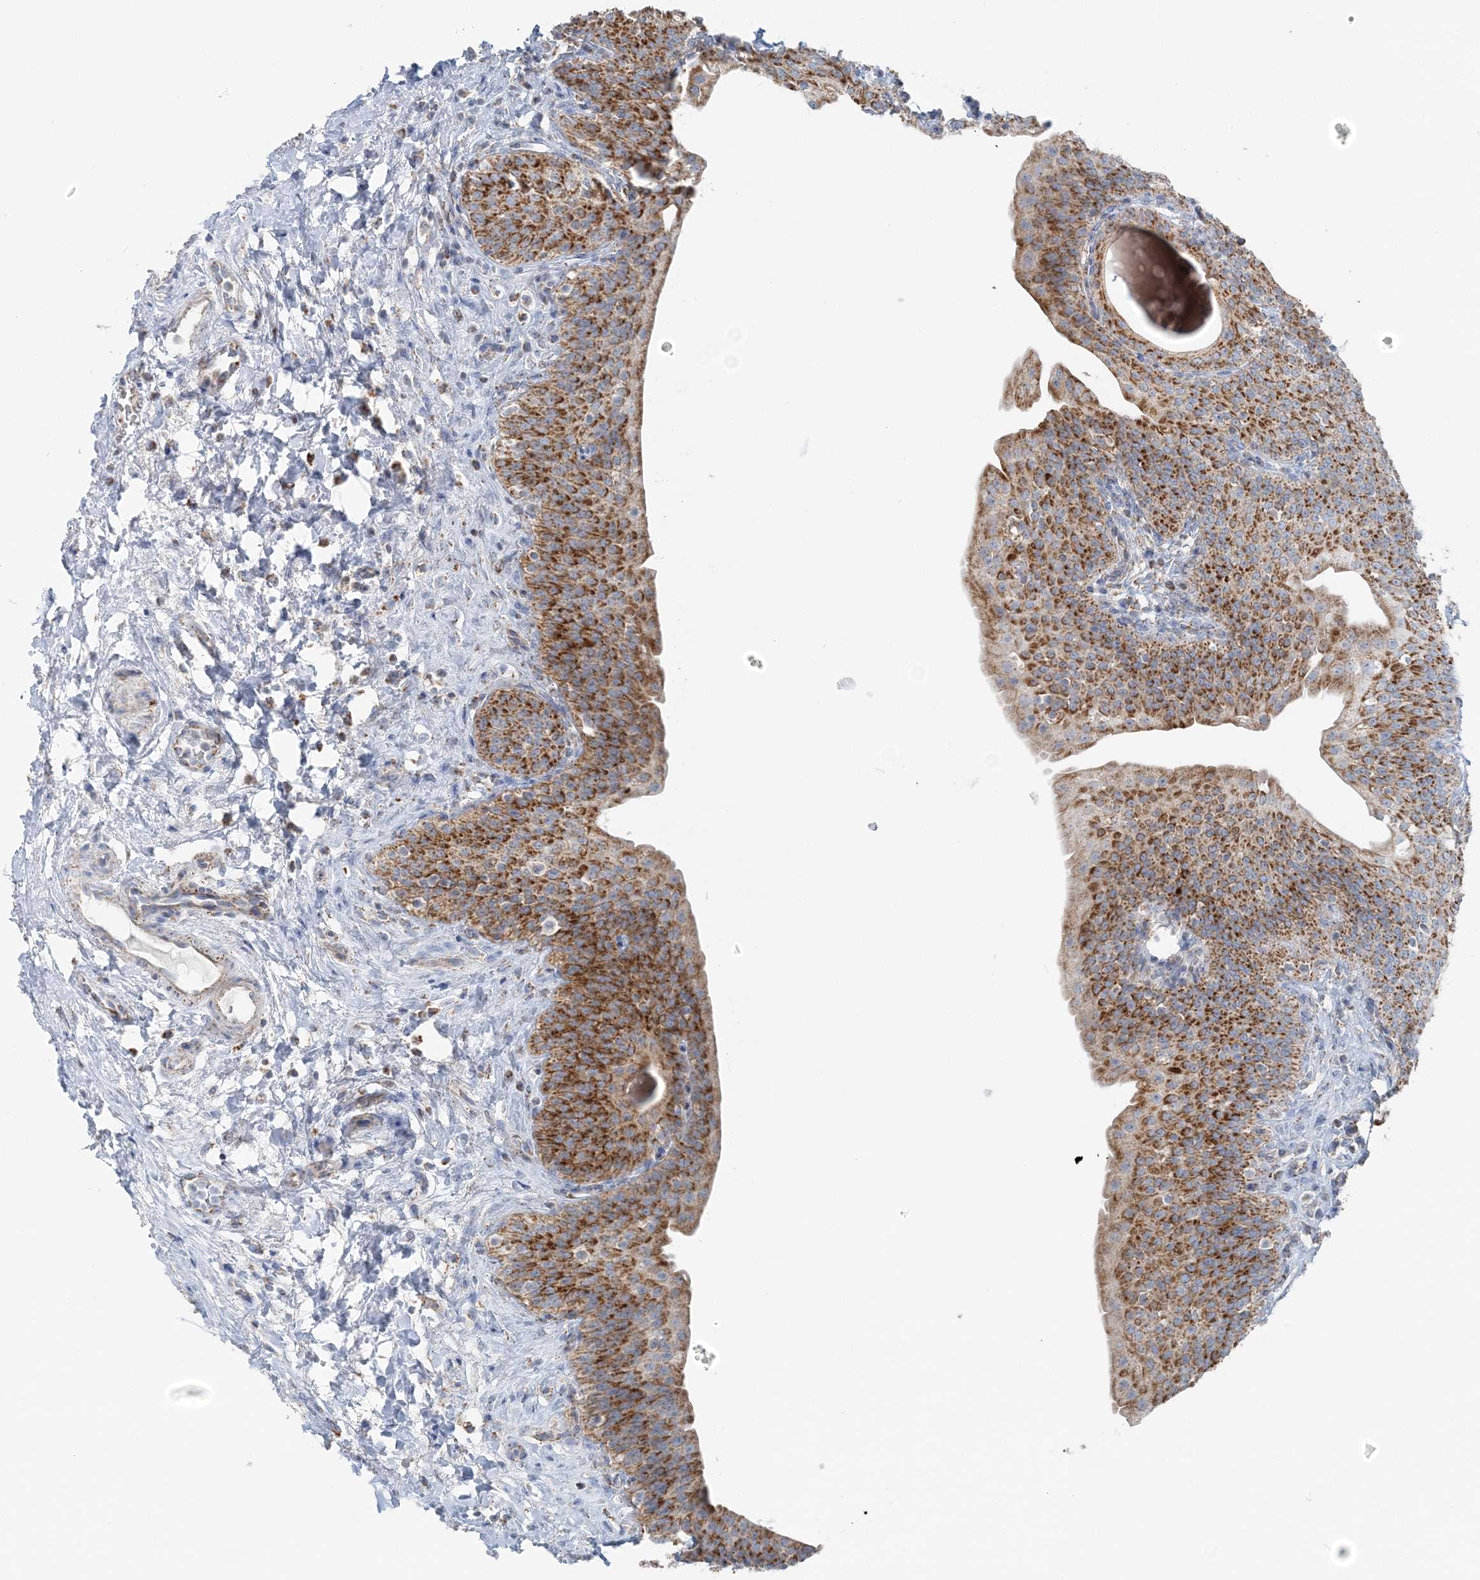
{"staining": {"intensity": "strong", "quantity": "25%-75%", "location": "cytoplasmic/membranous"}, "tissue": "urinary bladder", "cell_type": "Urothelial cells", "image_type": "normal", "snomed": [{"axis": "morphology", "description": "Normal tissue, NOS"}, {"axis": "topography", "description": "Urinary bladder"}], "caption": "Strong cytoplasmic/membranous expression for a protein is present in approximately 25%-75% of urothelial cells of benign urinary bladder using immunohistochemistry (IHC).", "gene": "PCCB", "patient": {"sex": "male", "age": 83}}